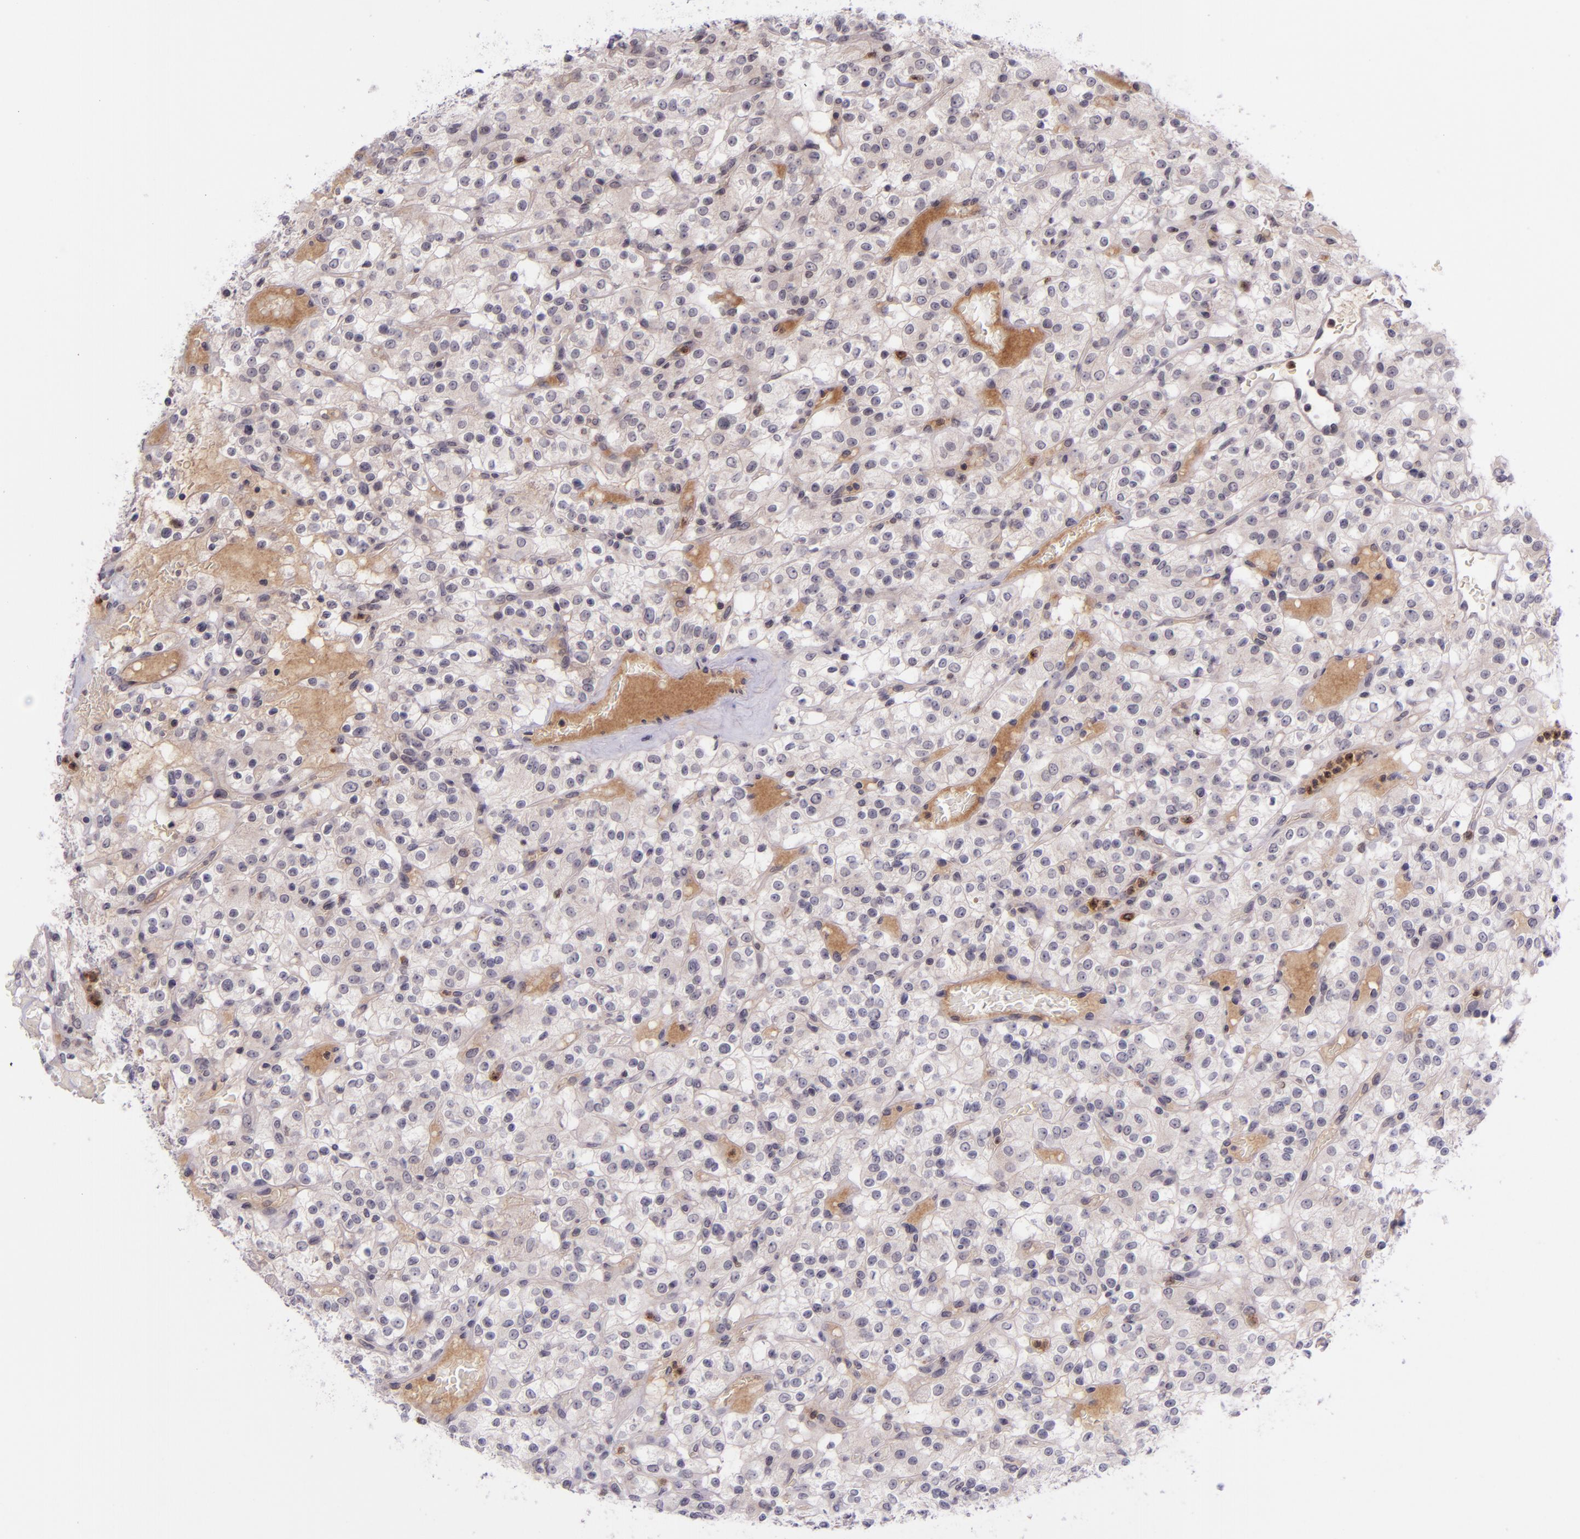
{"staining": {"intensity": "negative", "quantity": "none", "location": "none"}, "tissue": "renal cancer", "cell_type": "Tumor cells", "image_type": "cancer", "snomed": [{"axis": "morphology", "description": "Normal tissue, NOS"}, {"axis": "morphology", "description": "Adenocarcinoma, NOS"}, {"axis": "topography", "description": "Kidney"}], "caption": "Protein analysis of adenocarcinoma (renal) exhibits no significant expression in tumor cells.", "gene": "SELL", "patient": {"sex": "female", "age": 72}}